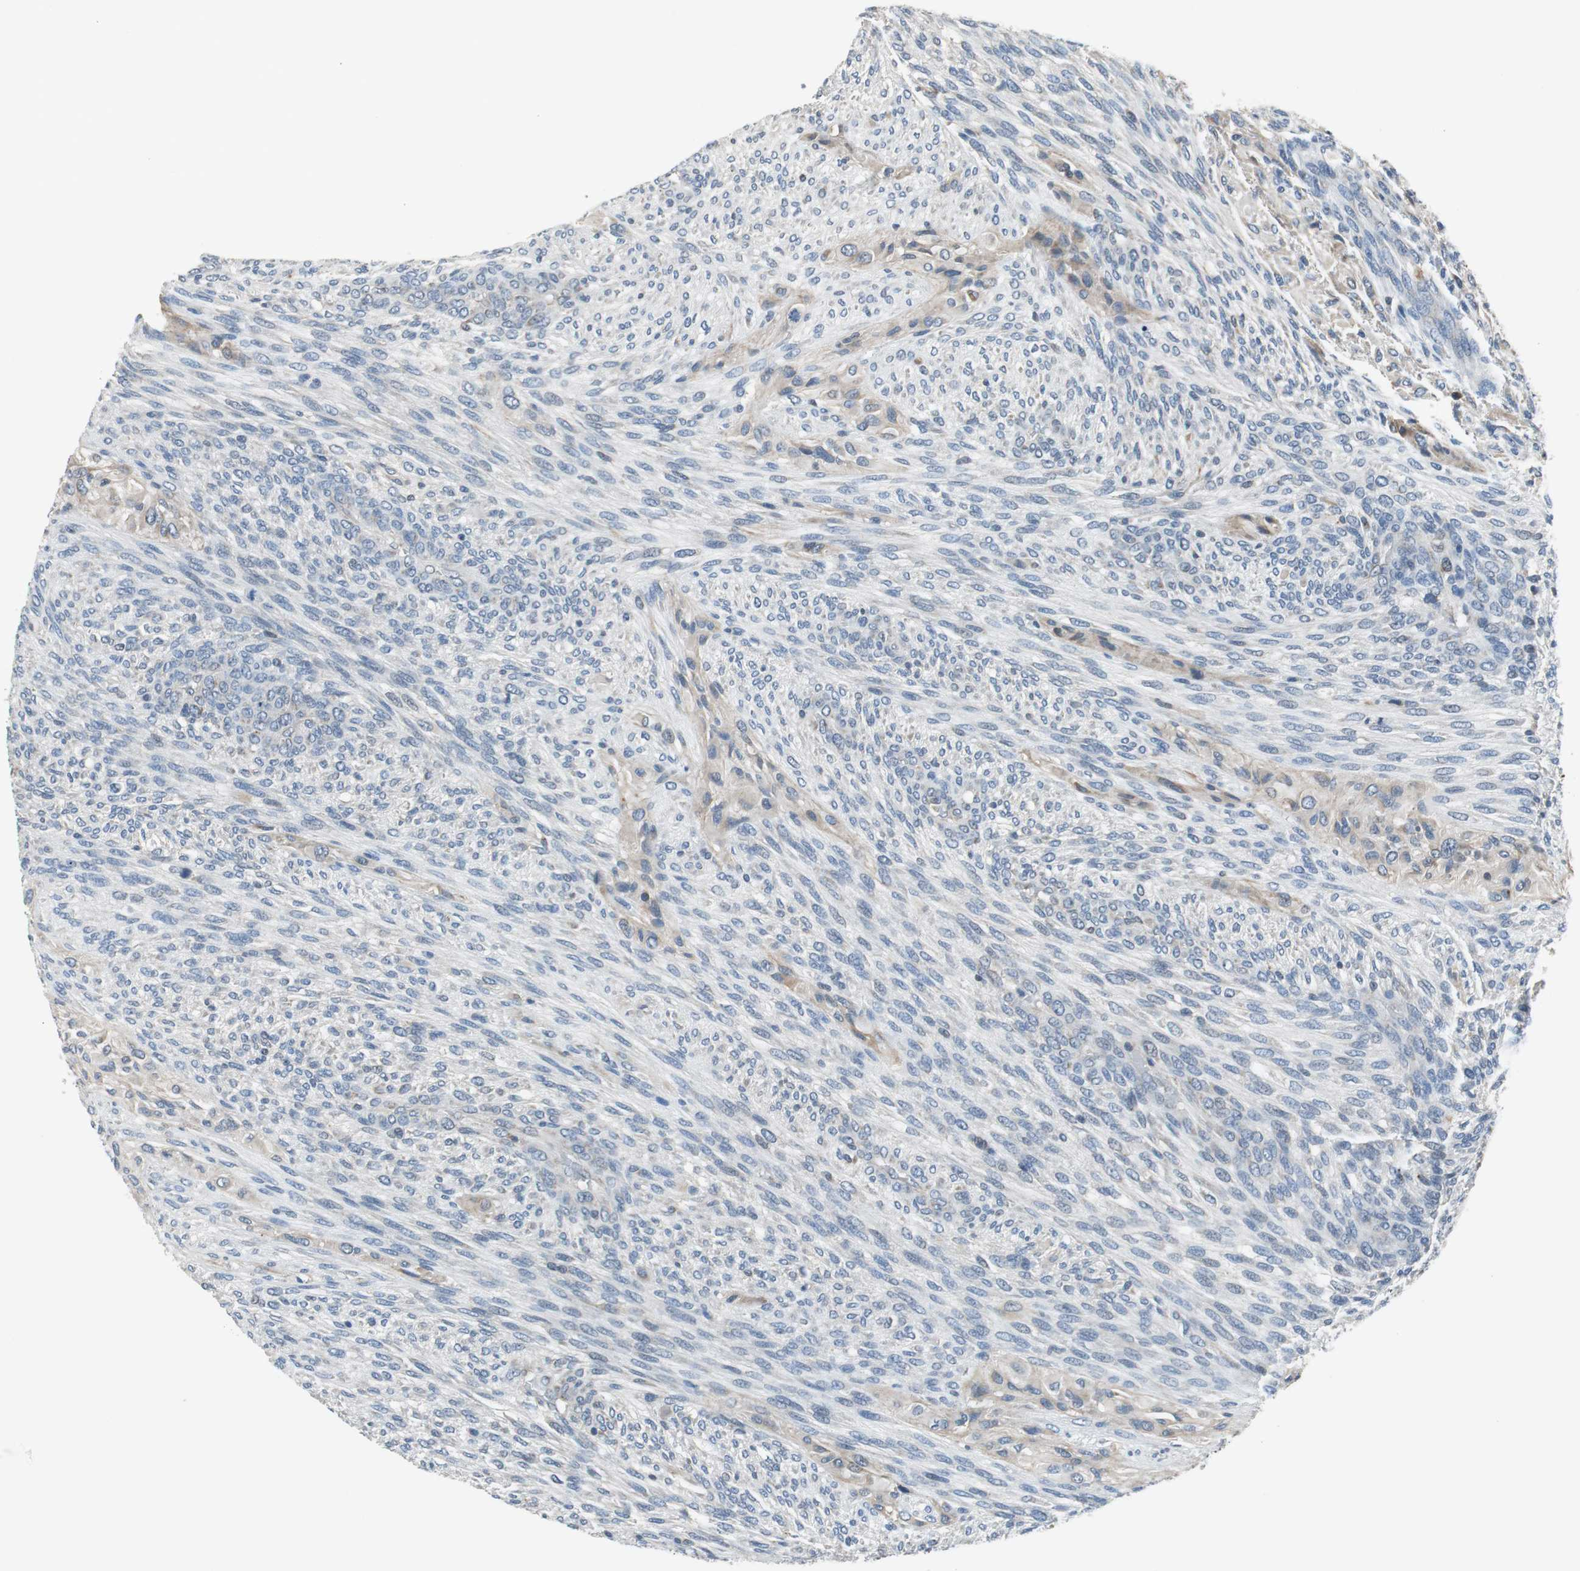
{"staining": {"intensity": "weak", "quantity": "<25%", "location": "cytoplasmic/membranous"}, "tissue": "glioma", "cell_type": "Tumor cells", "image_type": "cancer", "snomed": [{"axis": "morphology", "description": "Glioma, malignant, High grade"}, {"axis": "topography", "description": "Cerebral cortex"}], "caption": "This histopathology image is of malignant high-grade glioma stained with immunohistochemistry to label a protein in brown with the nuclei are counter-stained blue. There is no positivity in tumor cells. Brightfield microscopy of IHC stained with DAB (brown) and hematoxylin (blue), captured at high magnification.", "gene": "NLGN1", "patient": {"sex": "female", "age": 55}}